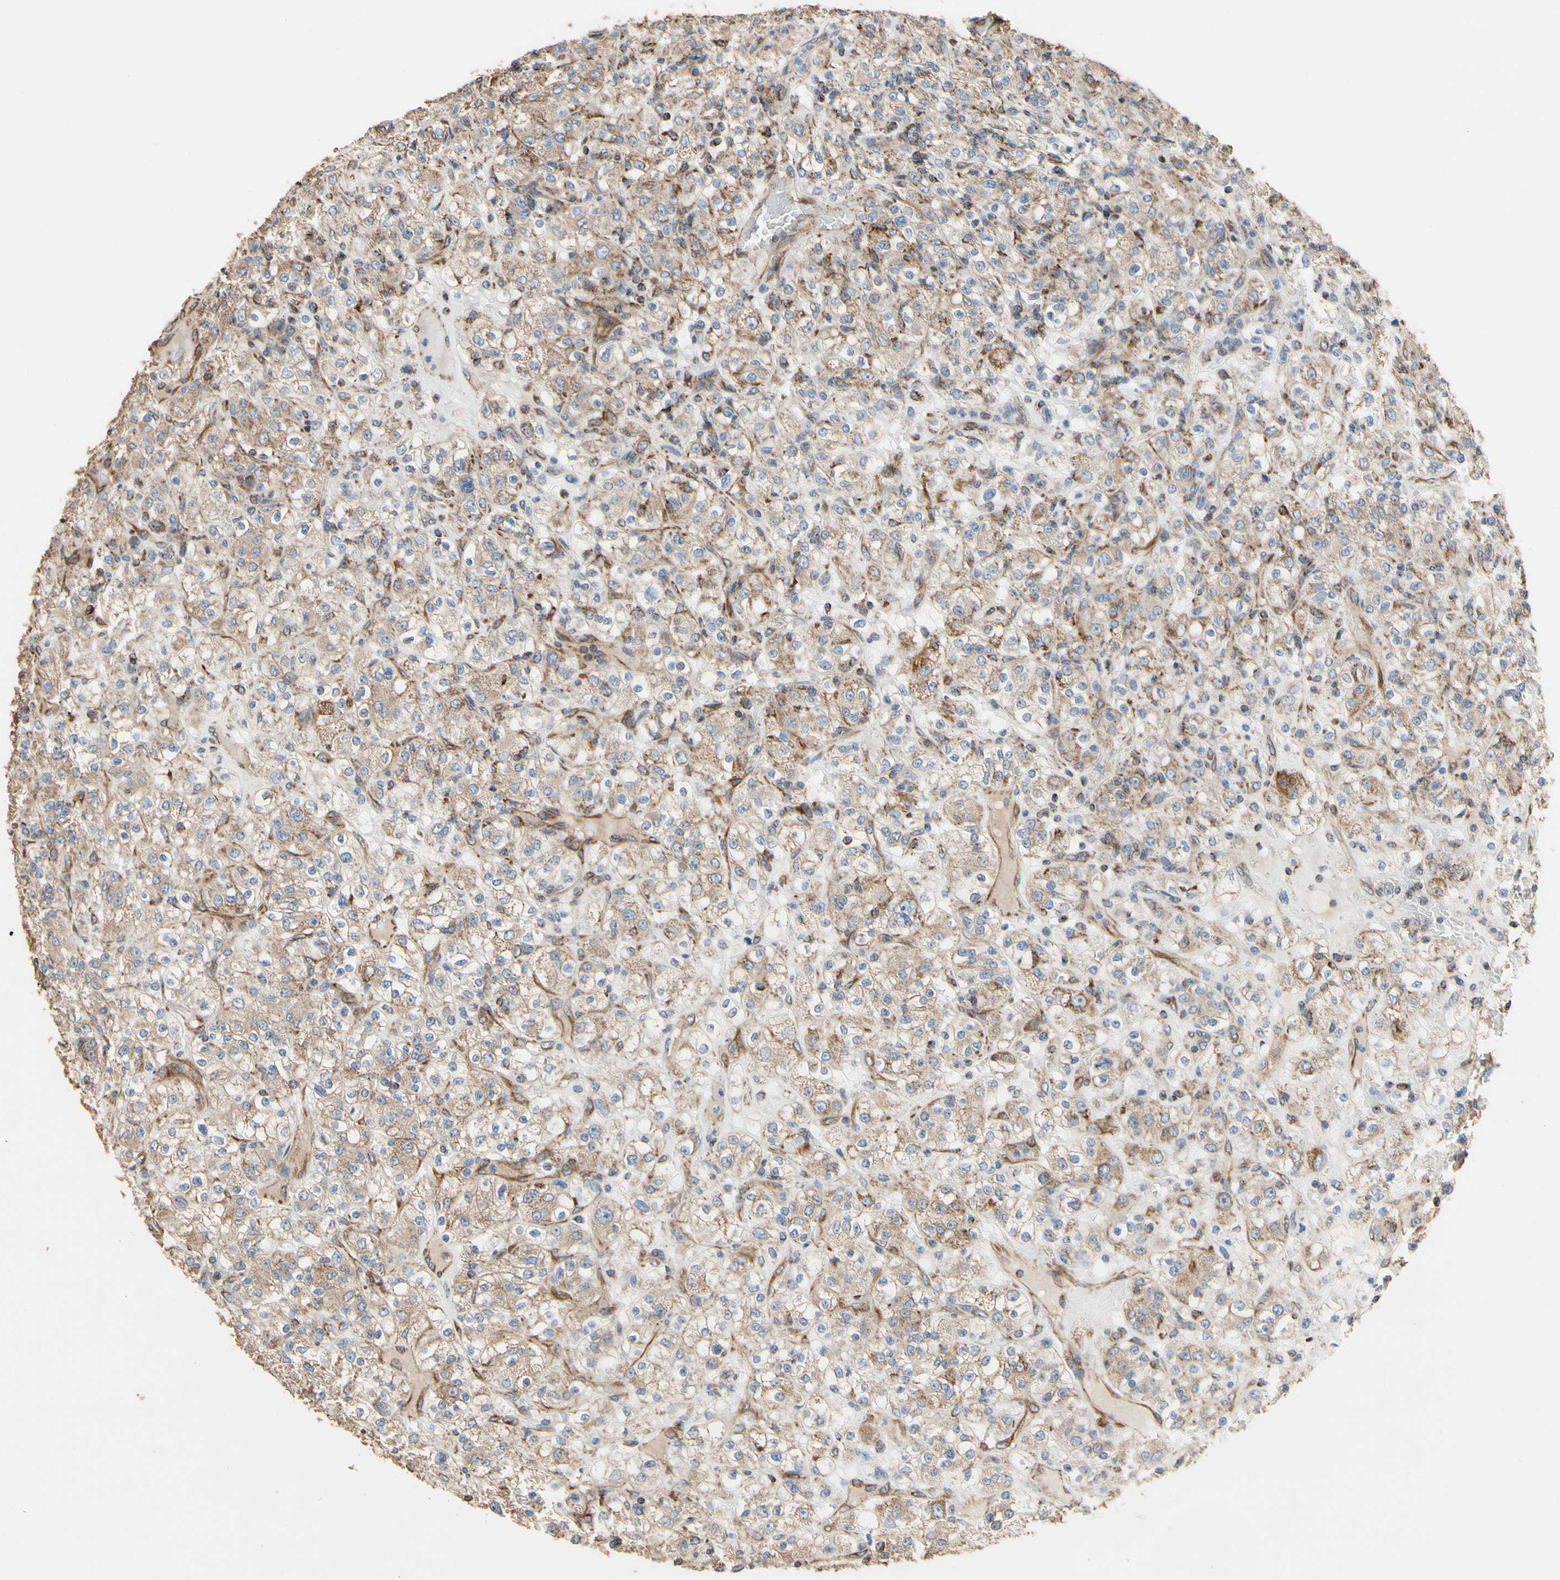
{"staining": {"intensity": "weak", "quantity": ">75%", "location": "cytoplasmic/membranous"}, "tissue": "renal cancer", "cell_type": "Tumor cells", "image_type": "cancer", "snomed": [{"axis": "morphology", "description": "Normal tissue, NOS"}, {"axis": "morphology", "description": "Adenocarcinoma, NOS"}, {"axis": "topography", "description": "Kidney"}], "caption": "IHC of renal adenocarcinoma displays low levels of weak cytoplasmic/membranous expression in approximately >75% of tumor cells.", "gene": "TUBA1A", "patient": {"sex": "female", "age": 72}}